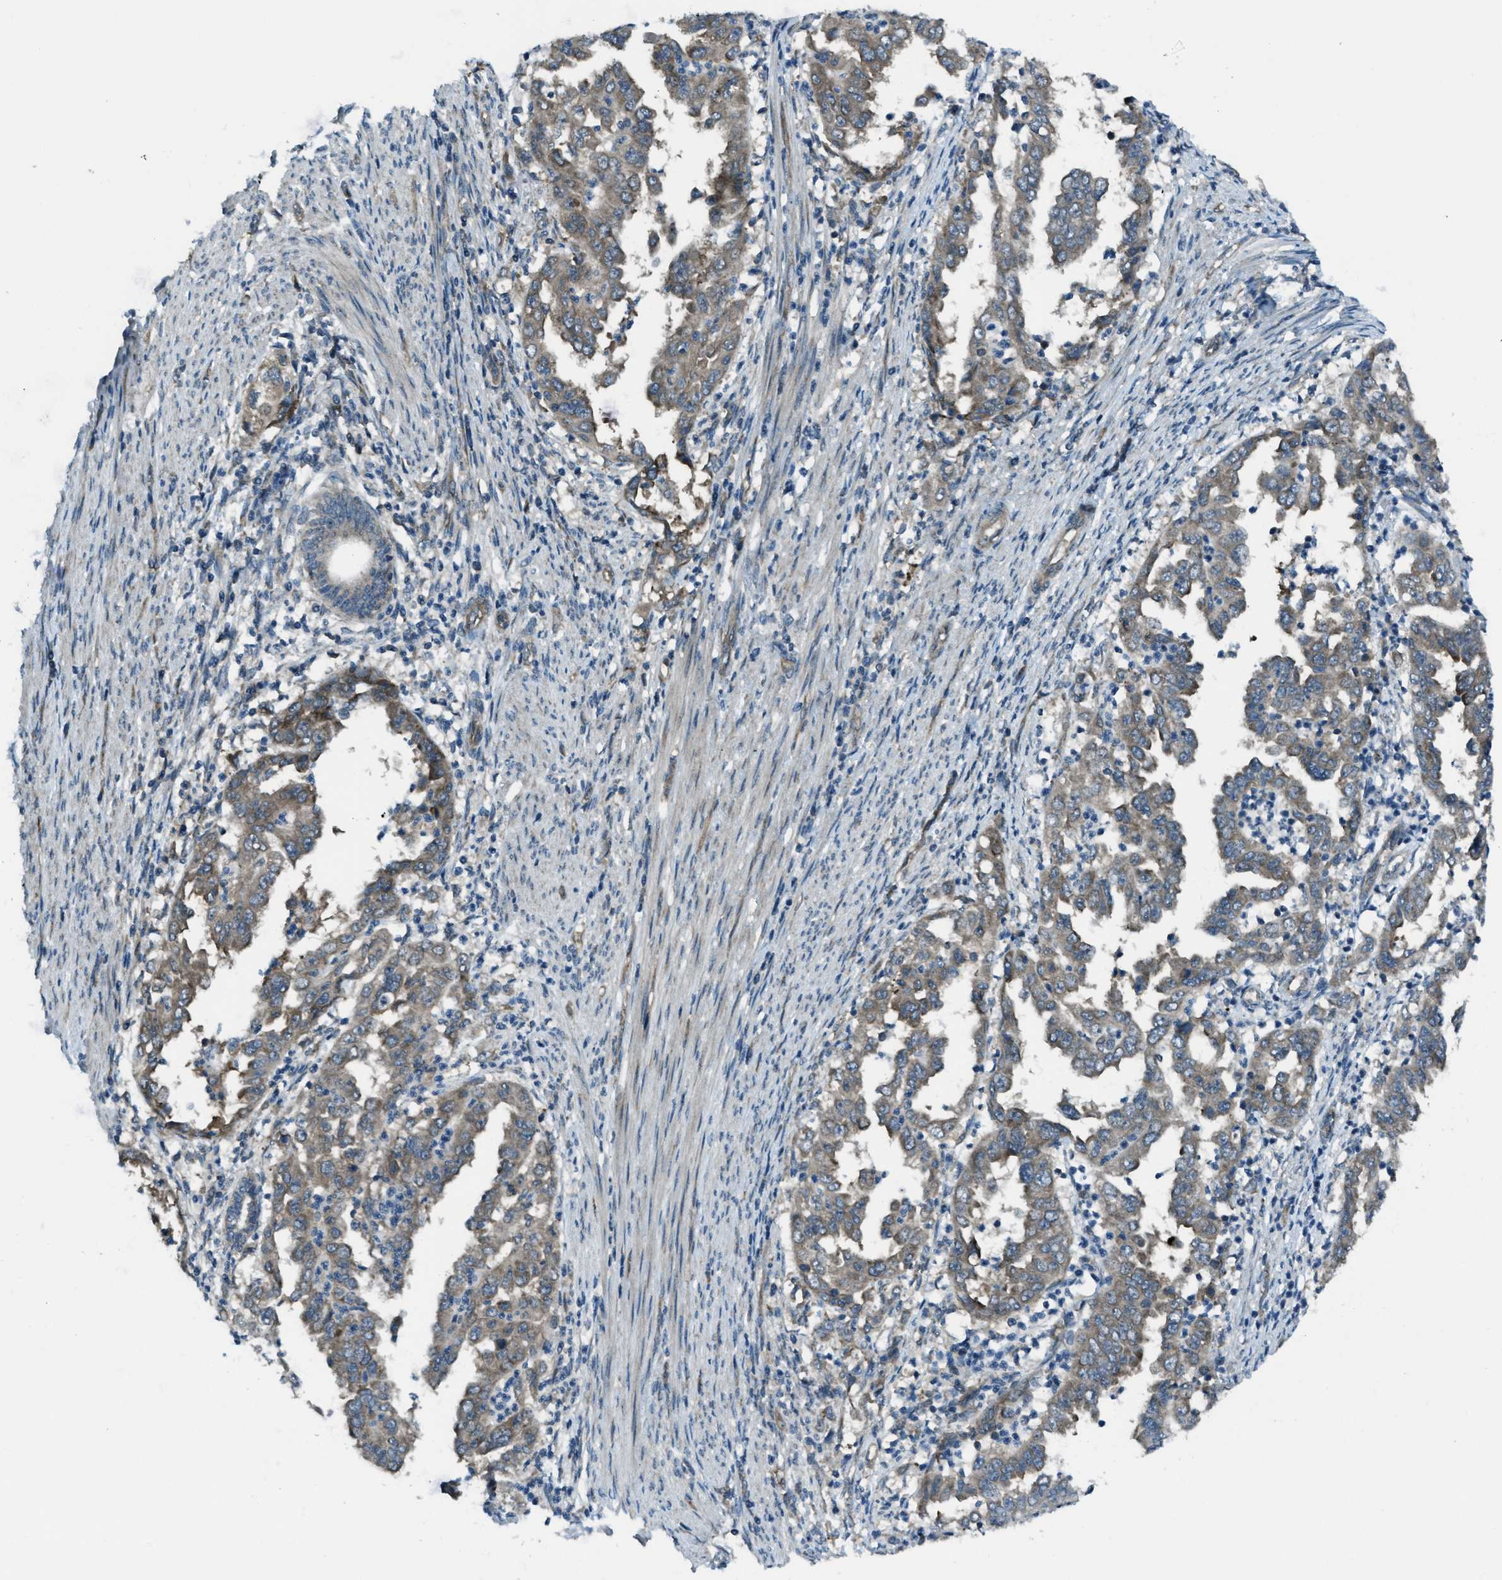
{"staining": {"intensity": "moderate", "quantity": "25%-75%", "location": "cytoplasmic/membranous"}, "tissue": "endometrial cancer", "cell_type": "Tumor cells", "image_type": "cancer", "snomed": [{"axis": "morphology", "description": "Adenocarcinoma, NOS"}, {"axis": "topography", "description": "Endometrium"}], "caption": "Endometrial adenocarcinoma was stained to show a protein in brown. There is medium levels of moderate cytoplasmic/membranous positivity in approximately 25%-75% of tumor cells. Using DAB (3,3'-diaminobenzidine) (brown) and hematoxylin (blue) stains, captured at high magnification using brightfield microscopy.", "gene": "ASAP2", "patient": {"sex": "female", "age": 85}}